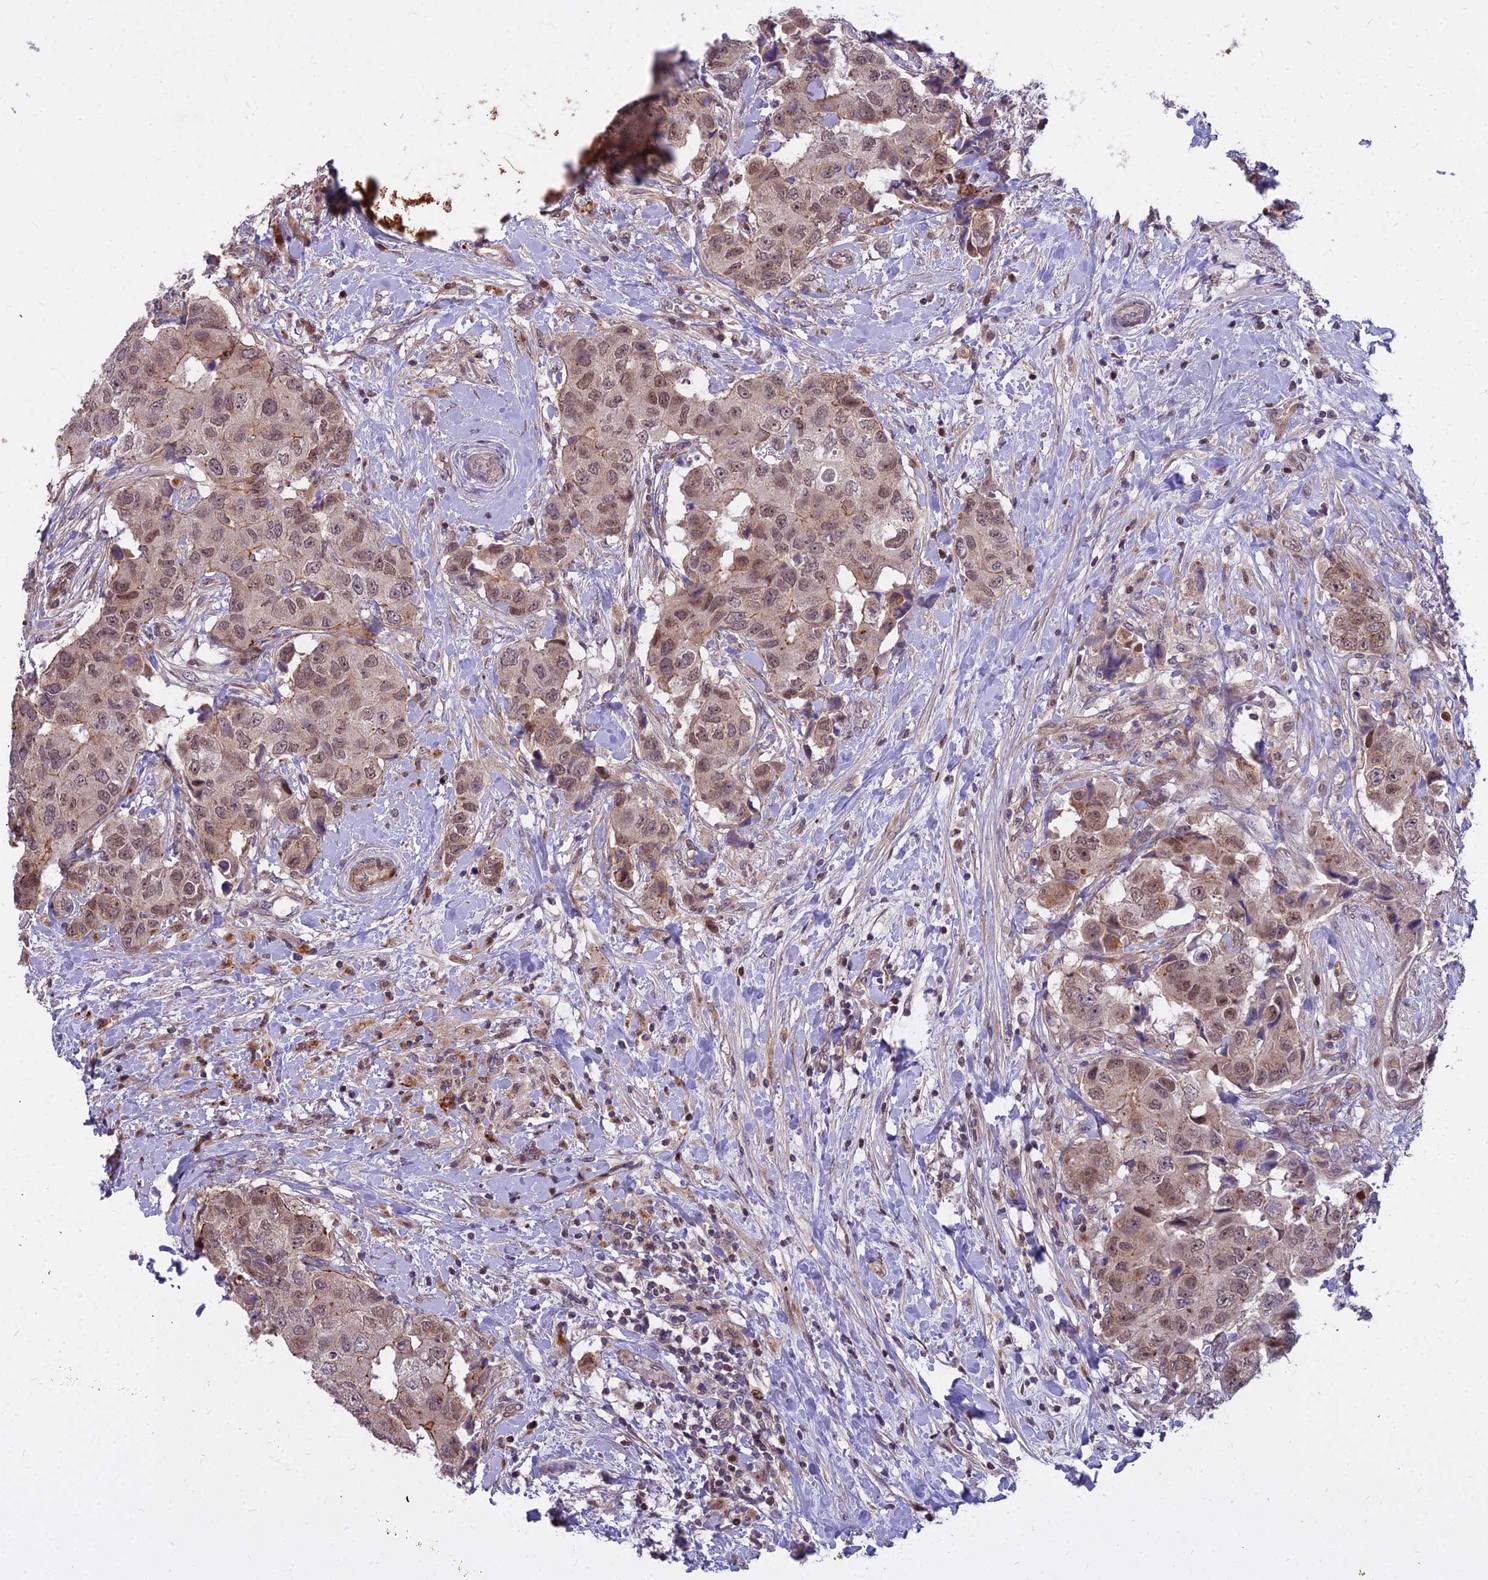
{"staining": {"intensity": "weak", "quantity": ">75%", "location": "cytoplasmic/membranous,nuclear"}, "tissue": "breast cancer", "cell_type": "Tumor cells", "image_type": "cancer", "snomed": [{"axis": "morphology", "description": "Normal tissue, NOS"}, {"axis": "morphology", "description": "Duct carcinoma"}, {"axis": "topography", "description": "Breast"}], "caption": "Breast cancer (invasive ductal carcinoma) was stained to show a protein in brown. There is low levels of weak cytoplasmic/membranous and nuclear expression in about >75% of tumor cells. (DAB IHC with brightfield microscopy, high magnification).", "gene": "GLYATL3", "patient": {"sex": "female", "age": 62}}